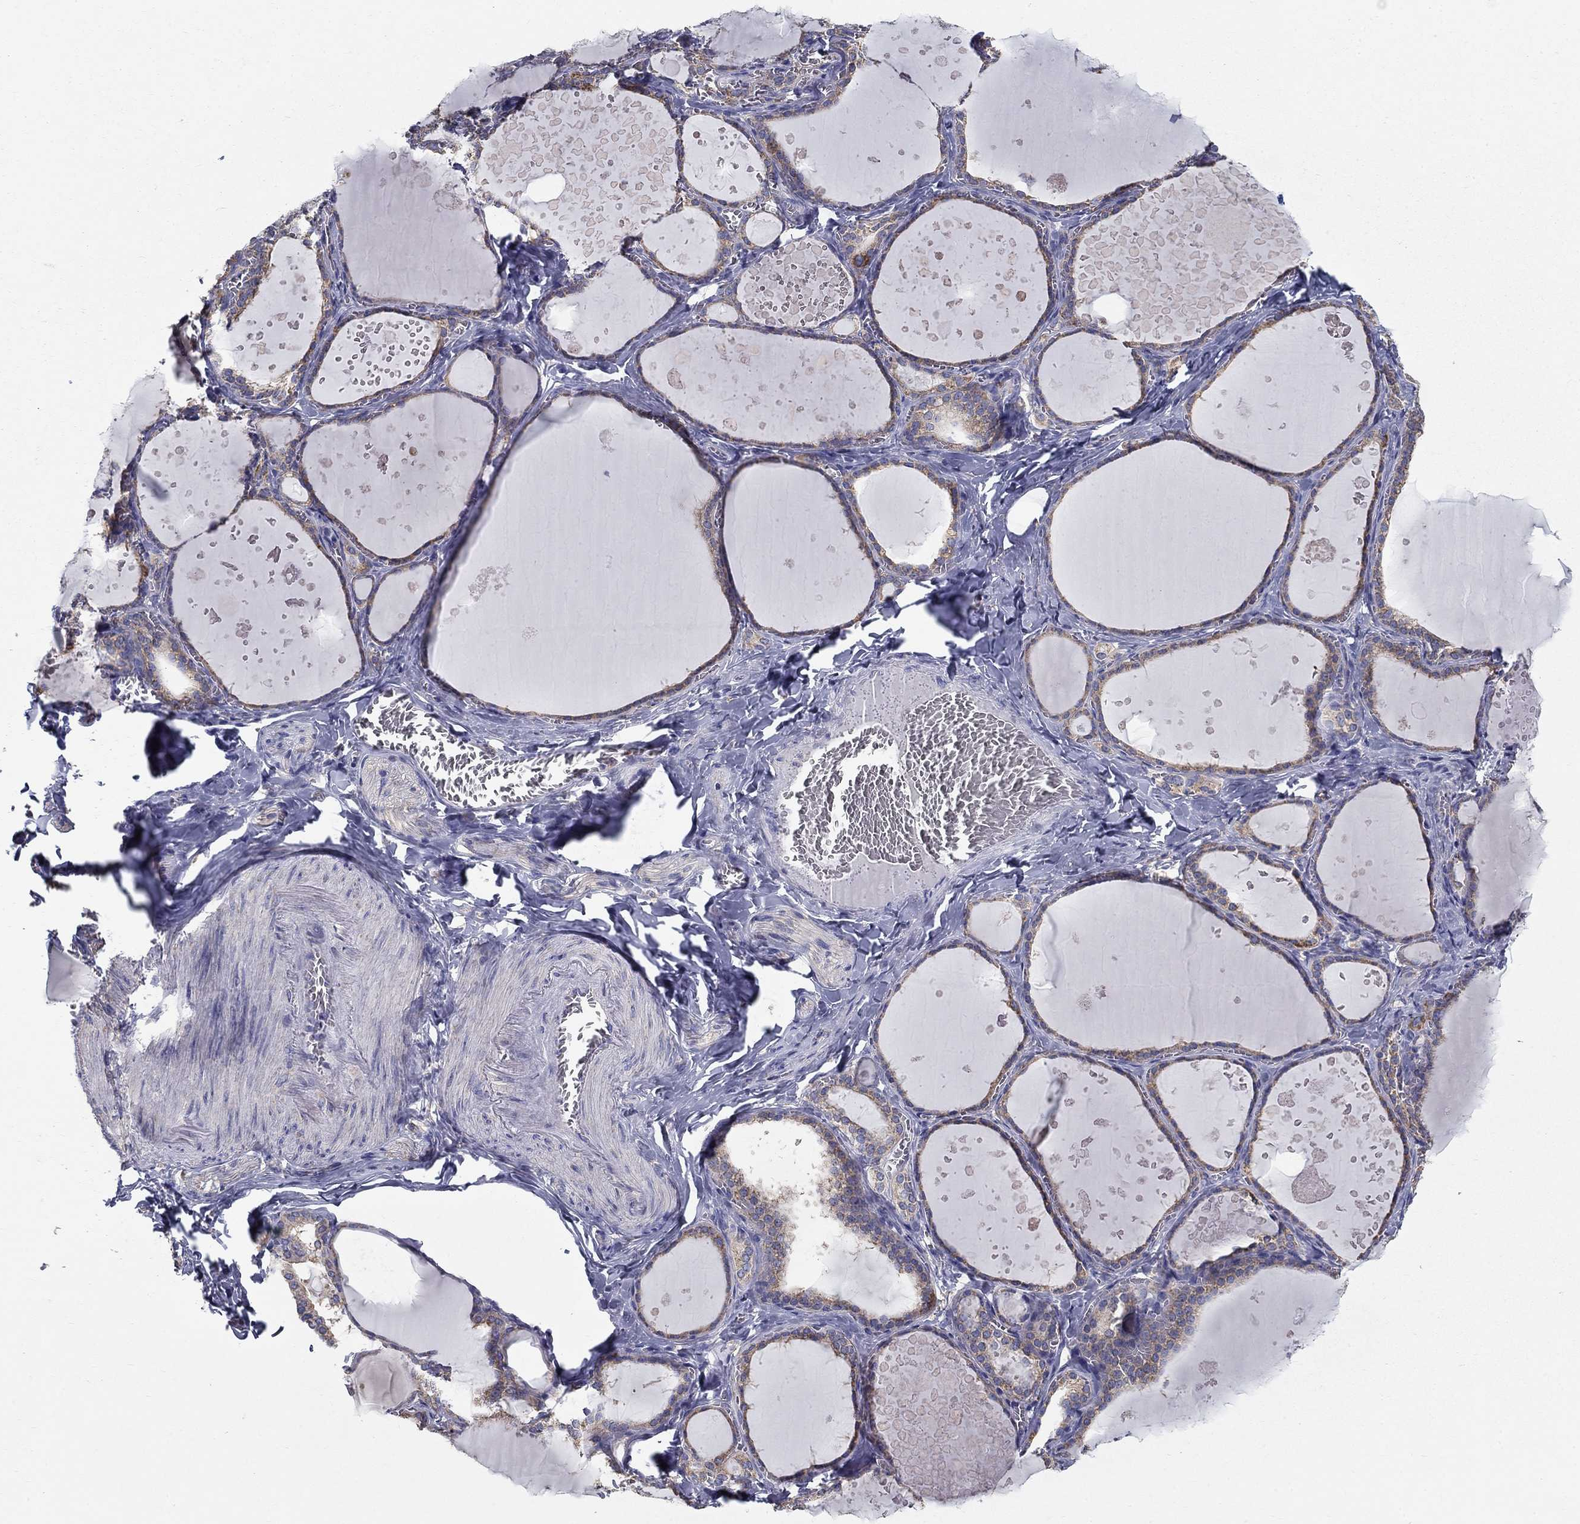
{"staining": {"intensity": "strong", "quantity": "<25%", "location": "cytoplasmic/membranous"}, "tissue": "thyroid gland", "cell_type": "Glandular cells", "image_type": "normal", "snomed": [{"axis": "morphology", "description": "Normal tissue, NOS"}, {"axis": "topography", "description": "Thyroid gland"}], "caption": "A photomicrograph of thyroid gland stained for a protein demonstrates strong cytoplasmic/membranous brown staining in glandular cells.", "gene": "NME5", "patient": {"sex": "female", "age": 56}}